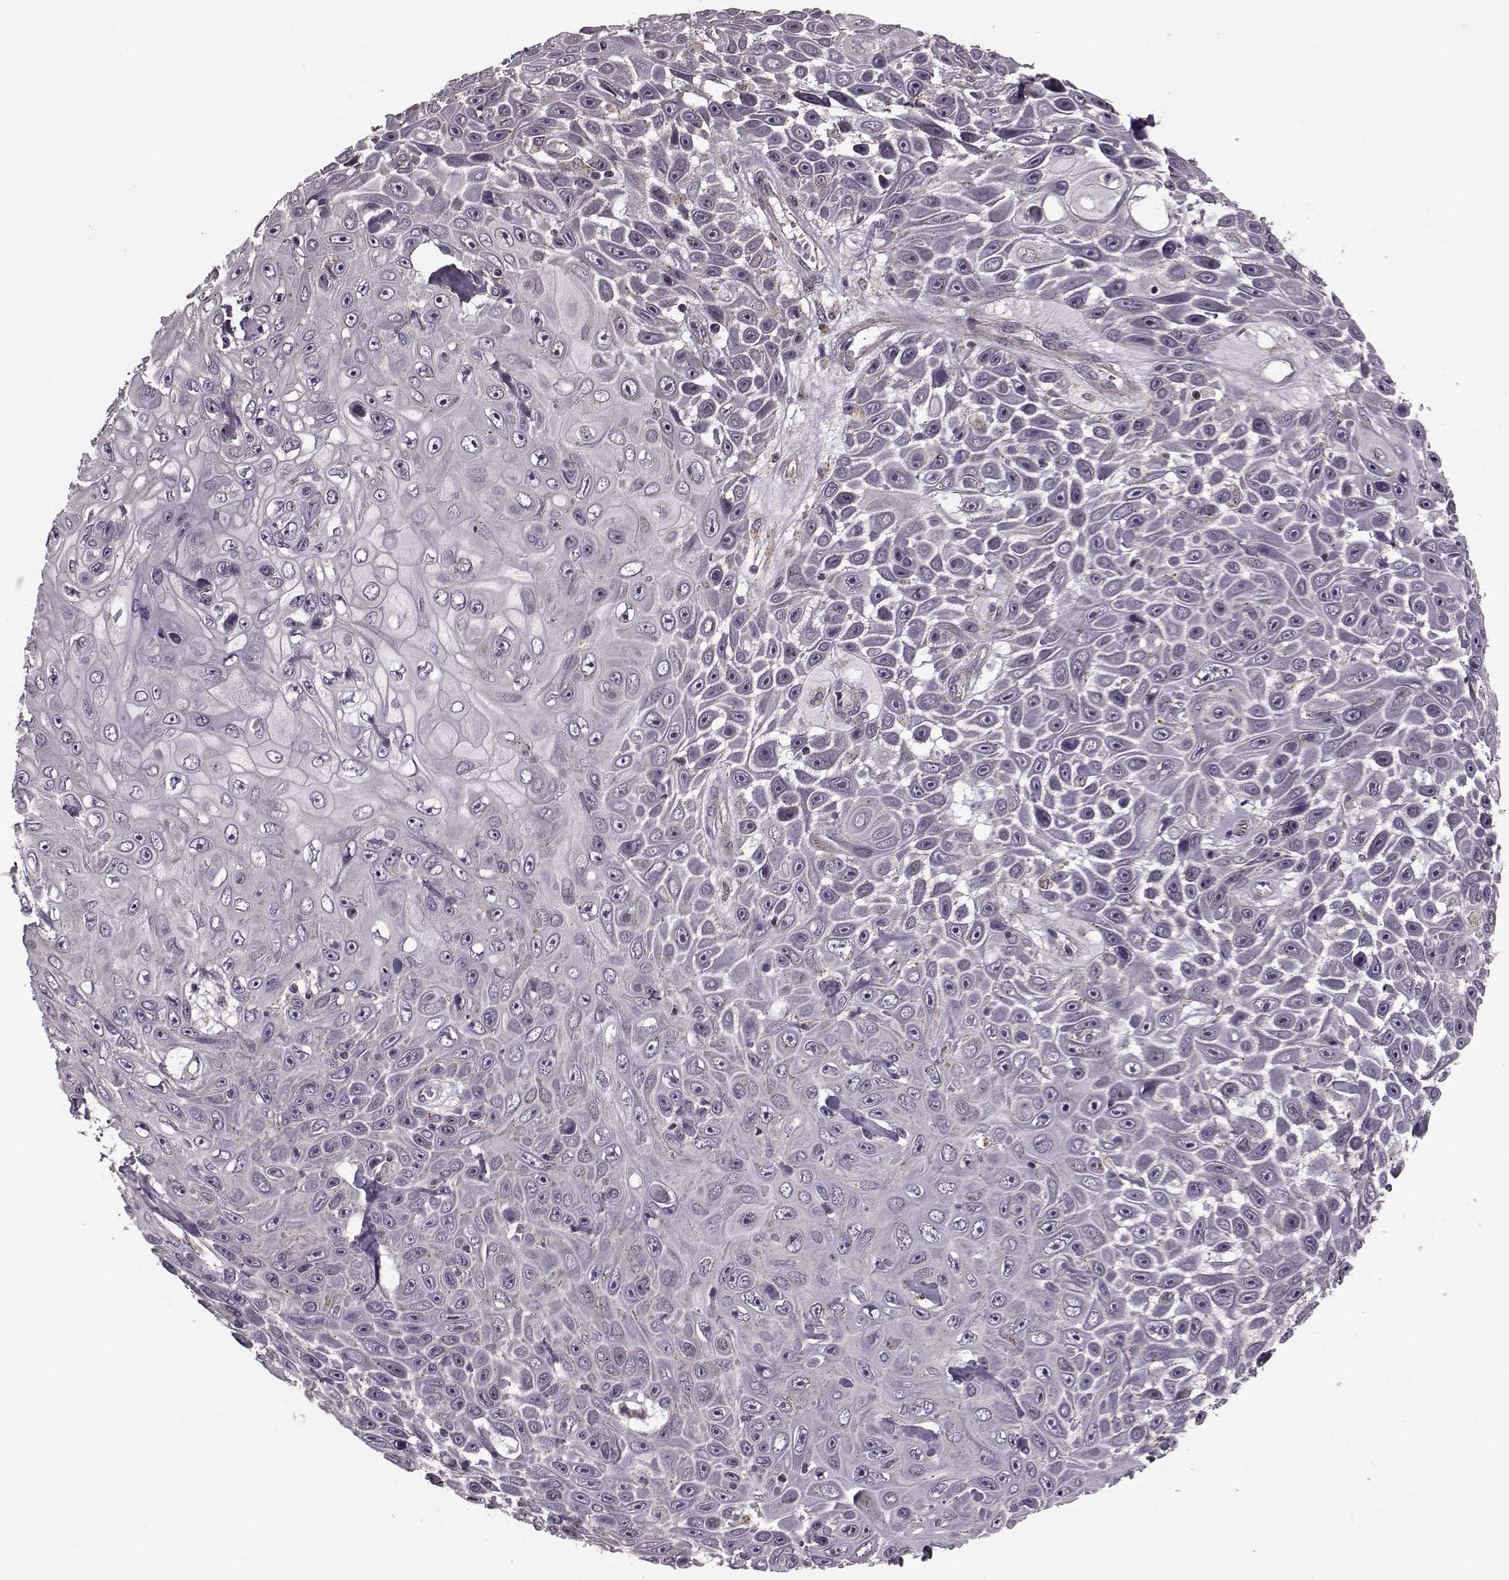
{"staining": {"intensity": "negative", "quantity": "none", "location": "none"}, "tissue": "skin cancer", "cell_type": "Tumor cells", "image_type": "cancer", "snomed": [{"axis": "morphology", "description": "Squamous cell carcinoma, NOS"}, {"axis": "topography", "description": "Skin"}], "caption": "IHC of skin cancer (squamous cell carcinoma) shows no positivity in tumor cells. The staining was performed using DAB to visualize the protein expression in brown, while the nuclei were stained in blue with hematoxylin (Magnification: 20x).", "gene": "FNIP2", "patient": {"sex": "male", "age": 82}}